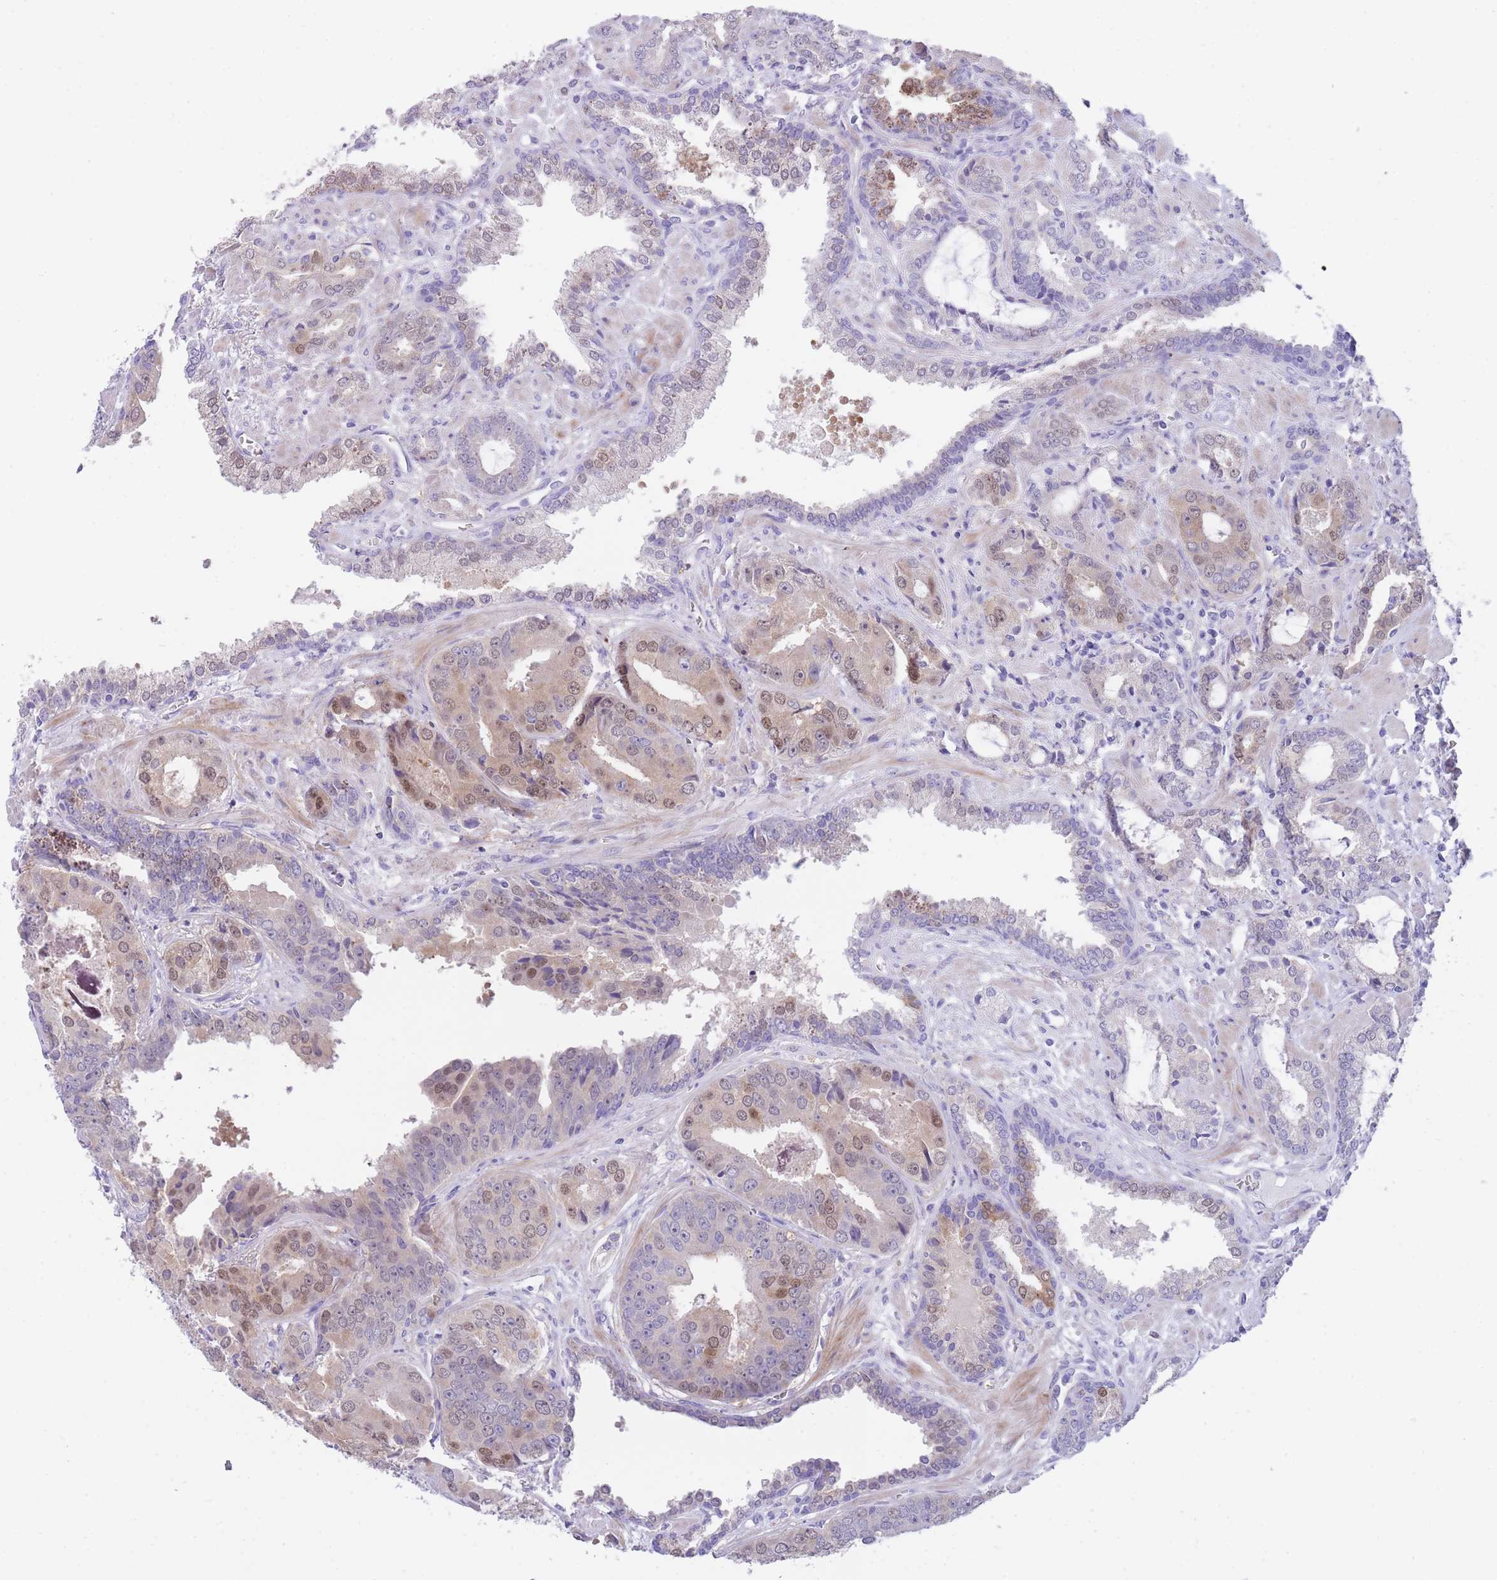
{"staining": {"intensity": "moderate", "quantity": "<25%", "location": "nuclear"}, "tissue": "prostate cancer", "cell_type": "Tumor cells", "image_type": "cancer", "snomed": [{"axis": "morphology", "description": "Adenocarcinoma, High grade"}, {"axis": "topography", "description": "Prostate"}], "caption": "Tumor cells display moderate nuclear staining in about <25% of cells in prostate cancer (high-grade adenocarcinoma).", "gene": "QTRT1", "patient": {"sex": "male", "age": 71}}